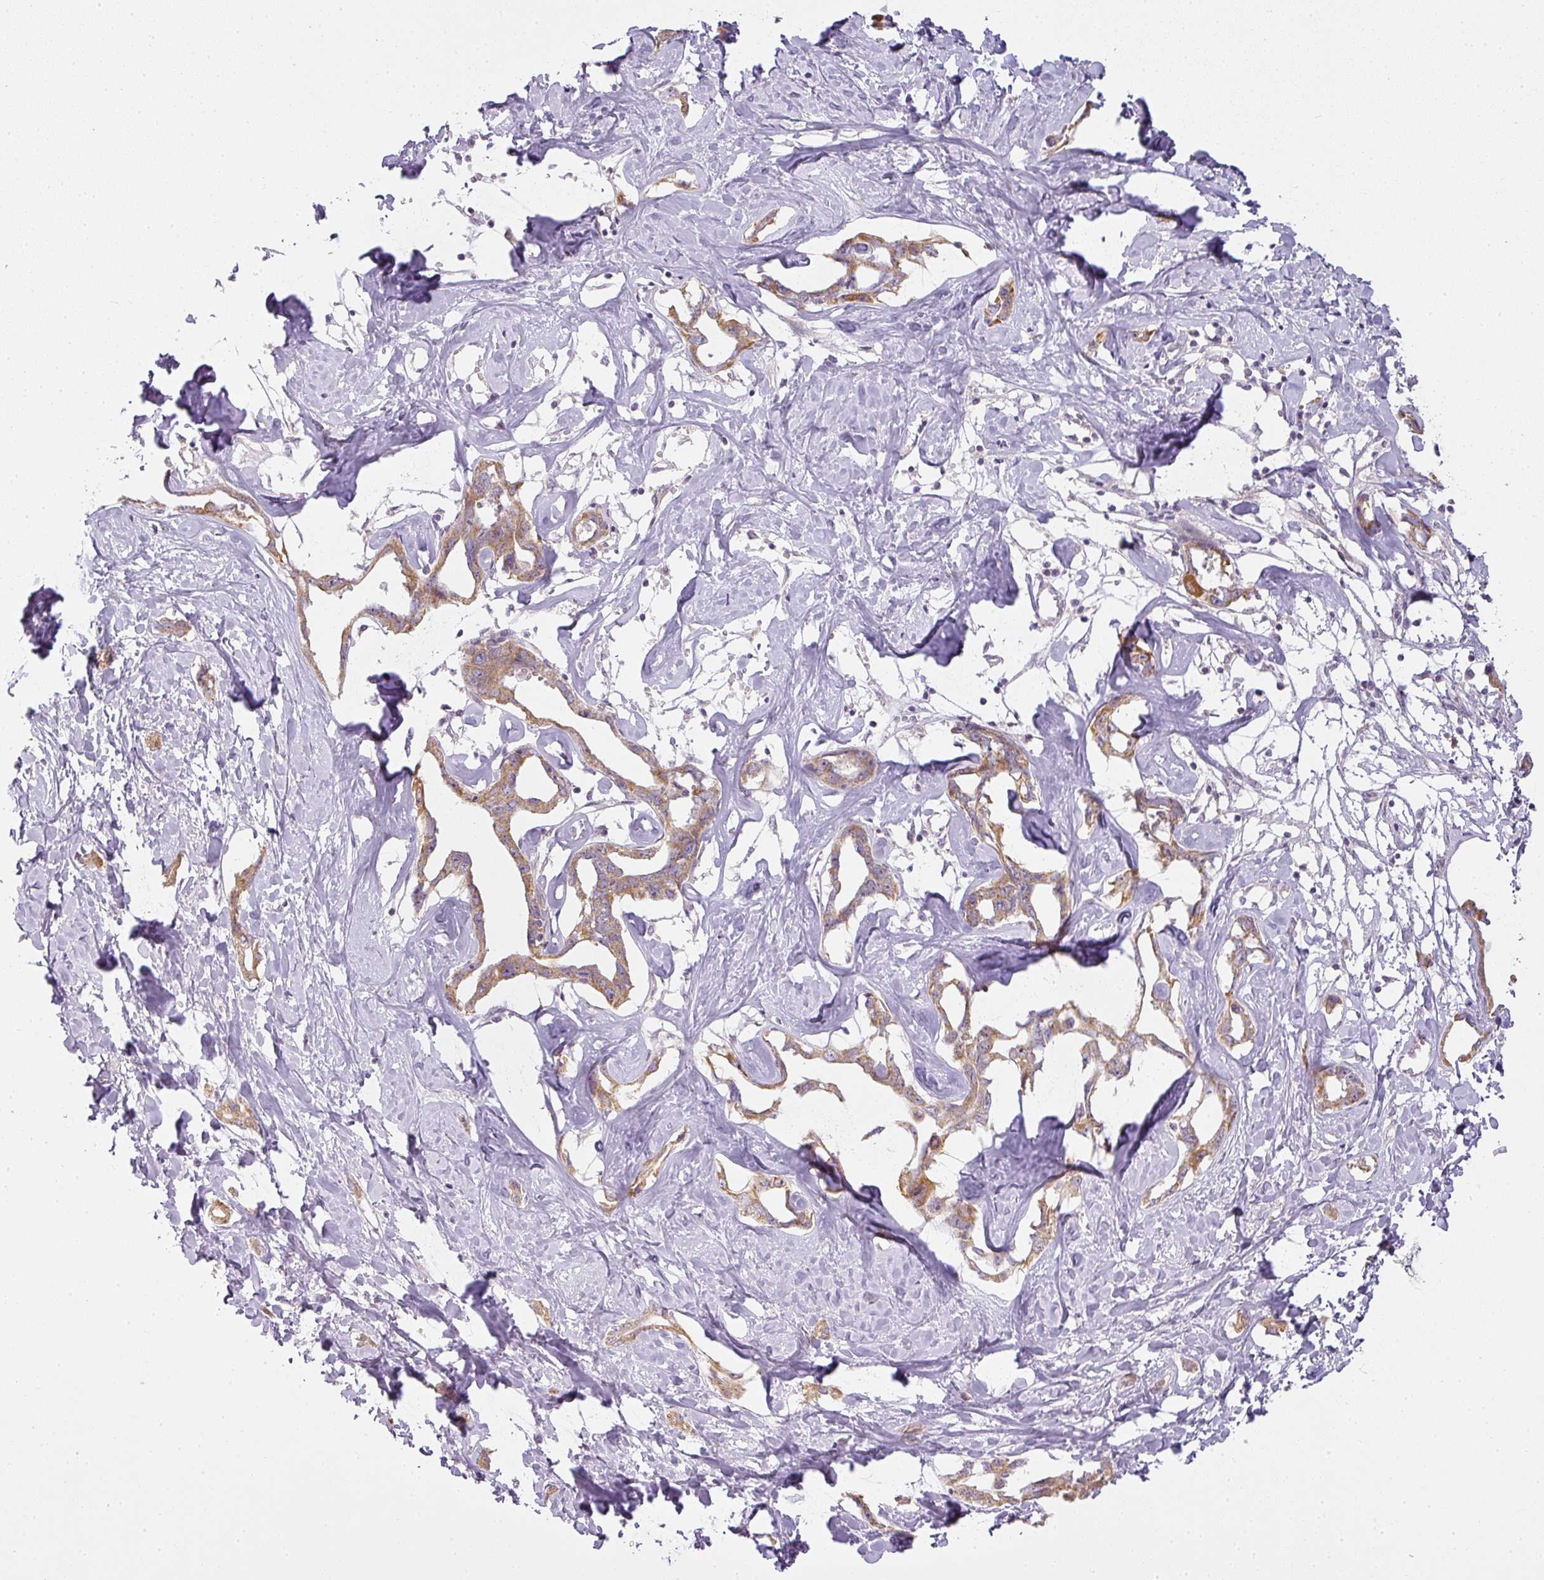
{"staining": {"intensity": "moderate", "quantity": ">75%", "location": "cytoplasmic/membranous"}, "tissue": "liver cancer", "cell_type": "Tumor cells", "image_type": "cancer", "snomed": [{"axis": "morphology", "description": "Cholangiocarcinoma"}, {"axis": "topography", "description": "Liver"}], "caption": "Liver cholangiocarcinoma stained with a brown dye displays moderate cytoplasmic/membranous positive expression in about >75% of tumor cells.", "gene": "LY75", "patient": {"sex": "male", "age": 59}}